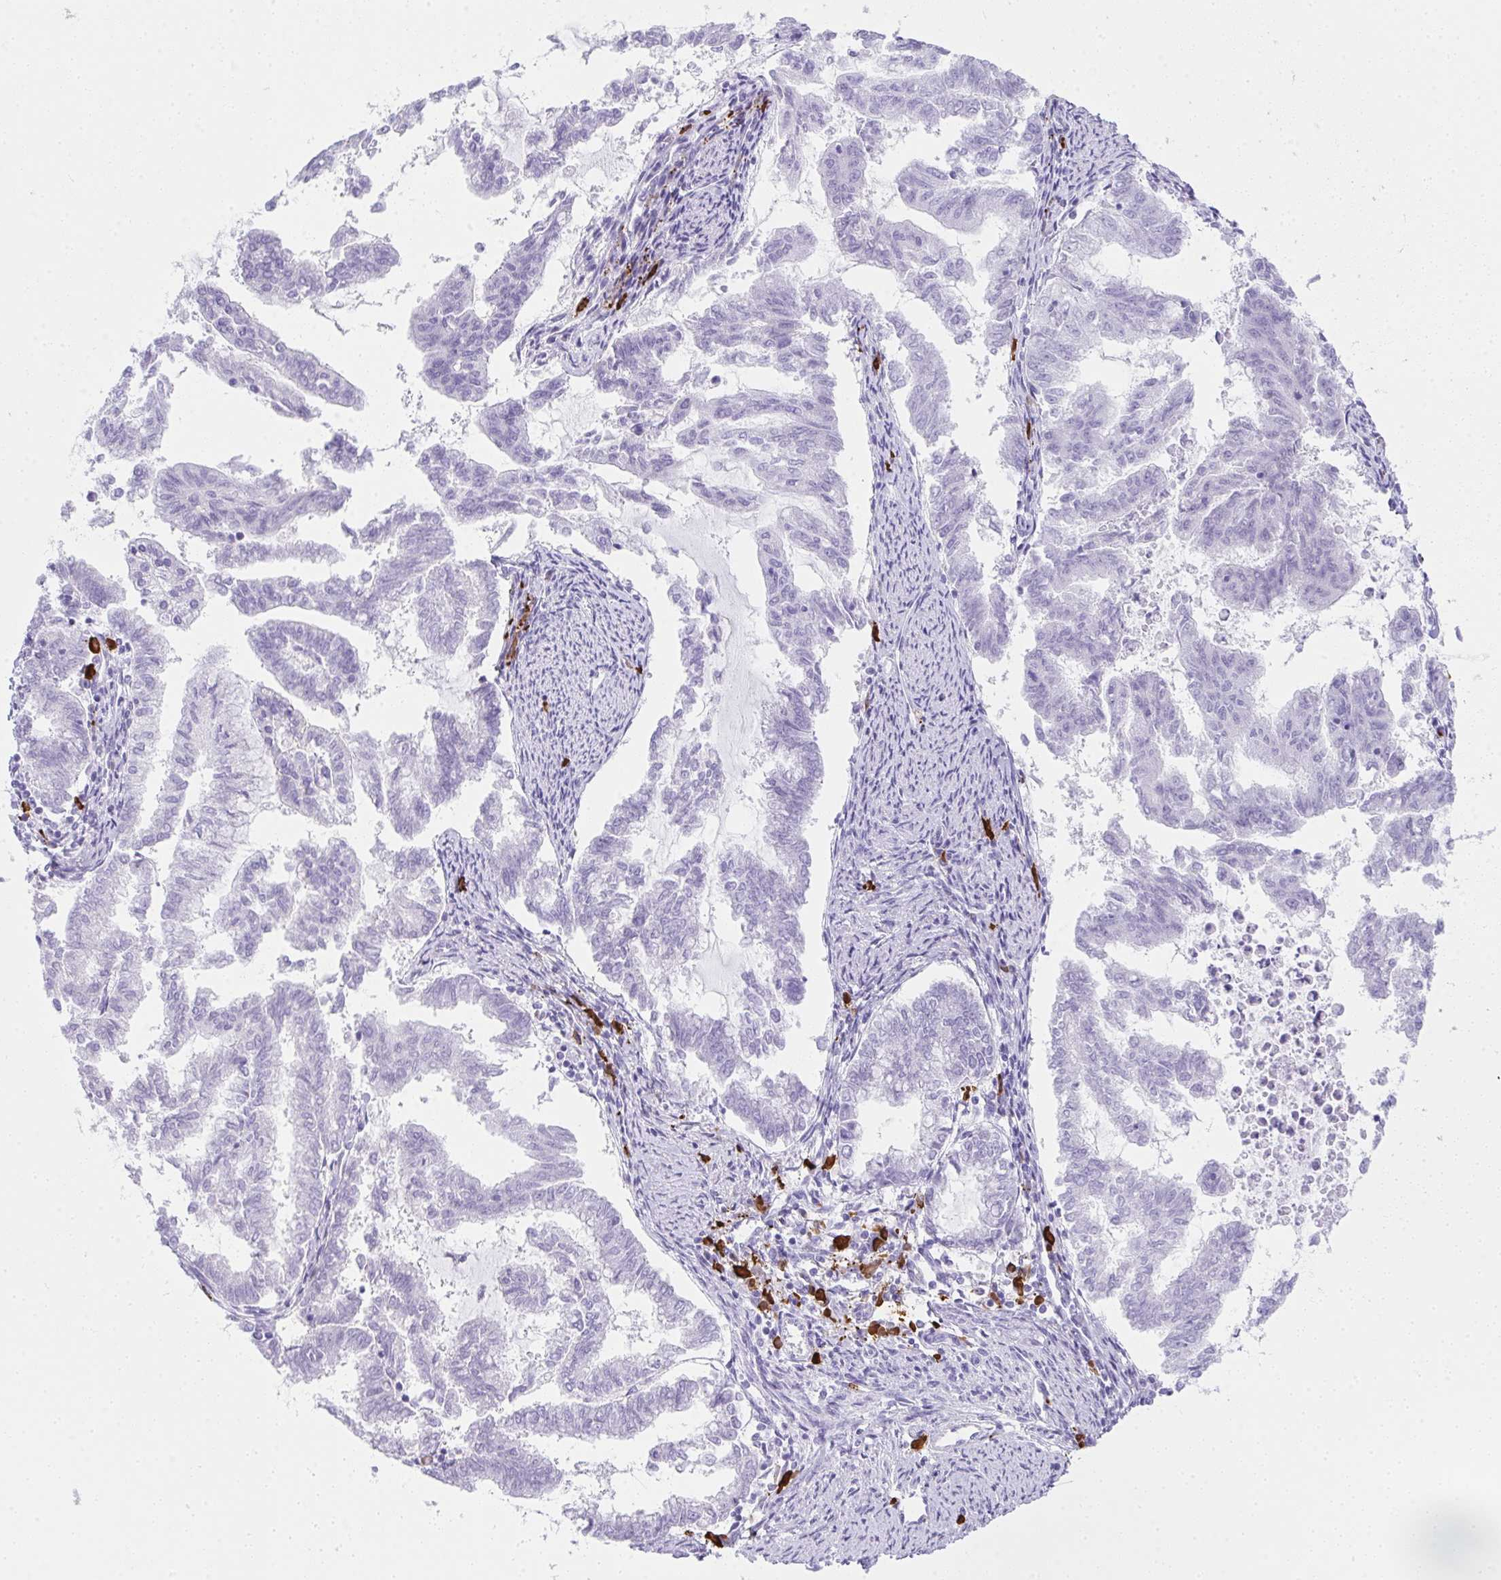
{"staining": {"intensity": "negative", "quantity": "none", "location": "none"}, "tissue": "endometrial cancer", "cell_type": "Tumor cells", "image_type": "cancer", "snomed": [{"axis": "morphology", "description": "Adenocarcinoma, NOS"}, {"axis": "topography", "description": "Endometrium"}], "caption": "Protein analysis of endometrial cancer (adenocarcinoma) reveals no significant expression in tumor cells.", "gene": "CDADC1", "patient": {"sex": "female", "age": 79}}